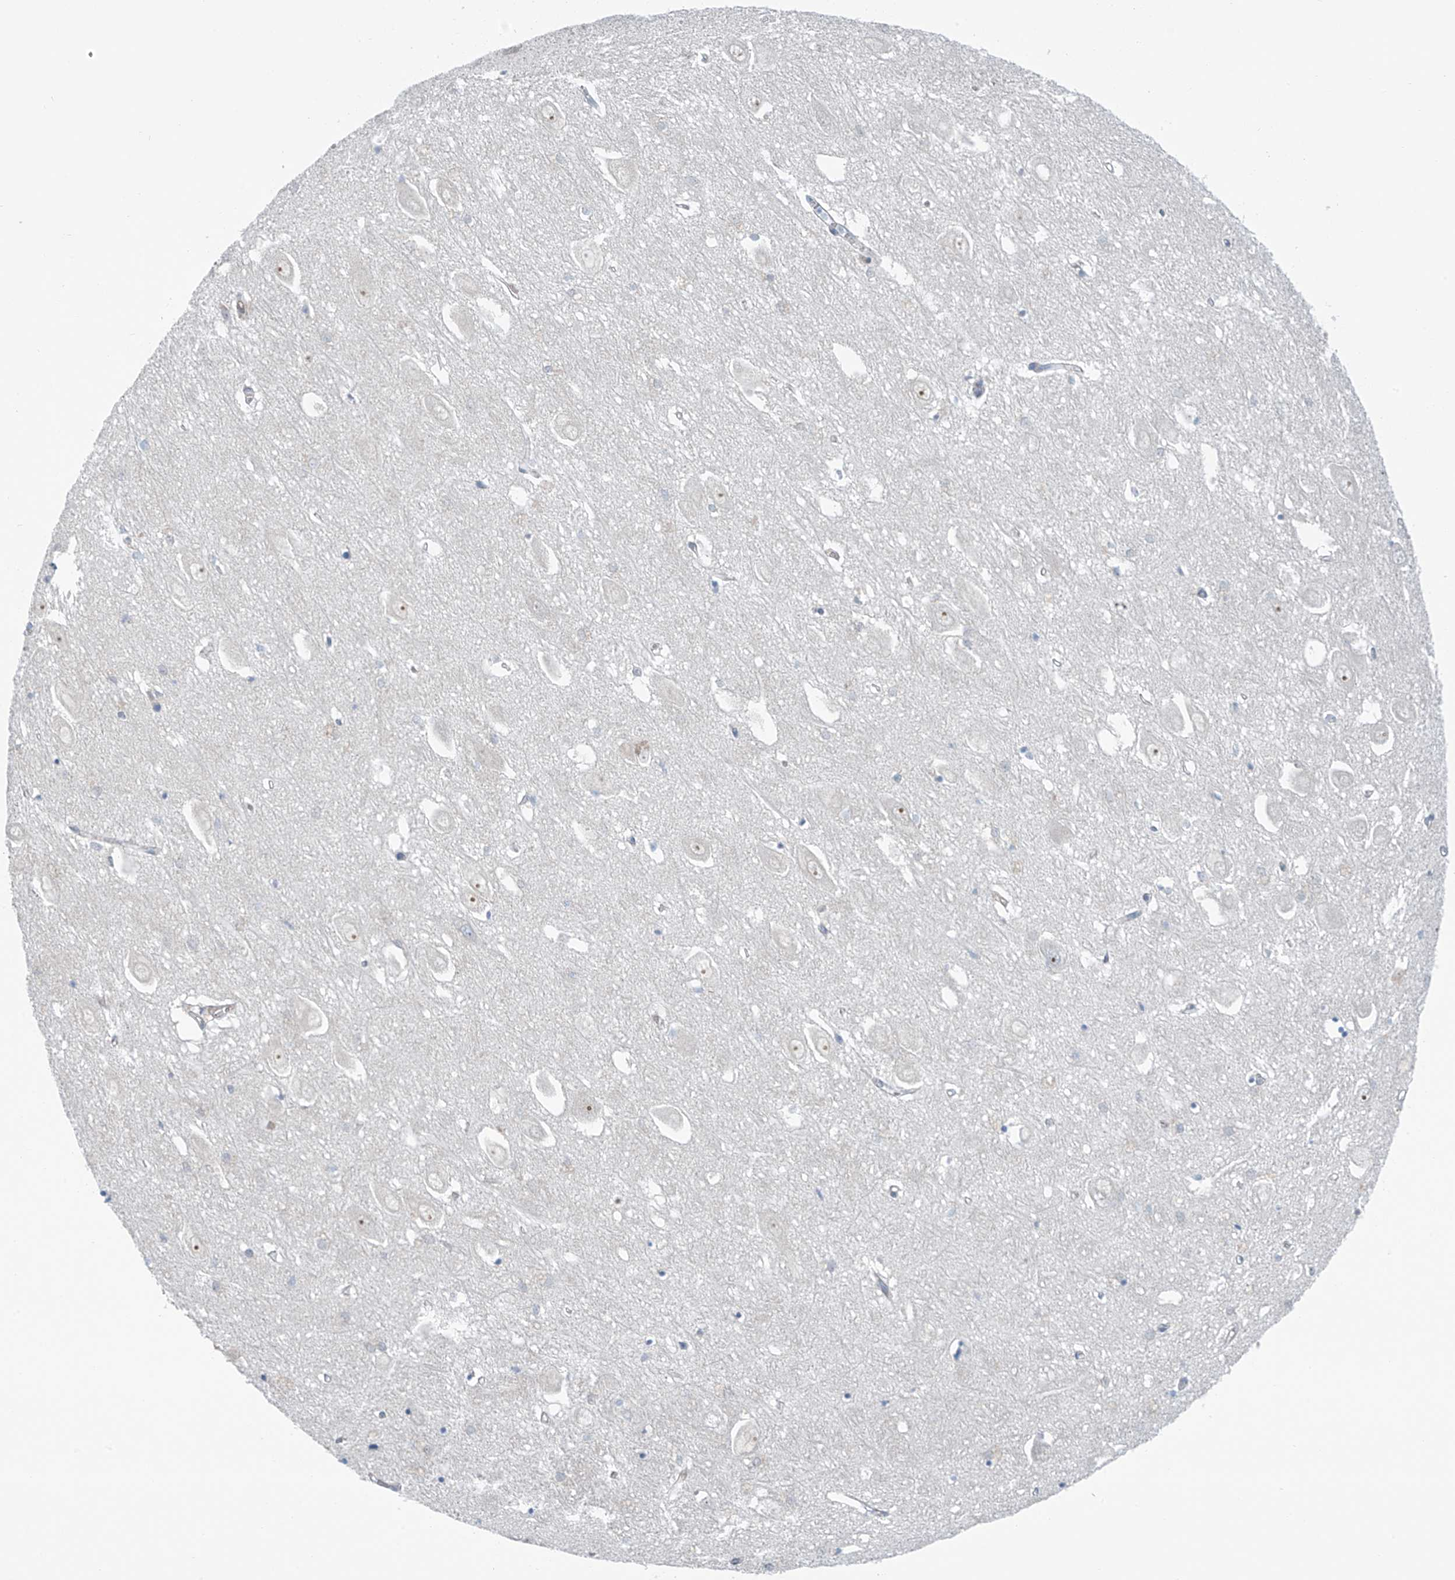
{"staining": {"intensity": "negative", "quantity": "none", "location": "none"}, "tissue": "hippocampus", "cell_type": "Glial cells", "image_type": "normal", "snomed": [{"axis": "morphology", "description": "Normal tissue, NOS"}, {"axis": "topography", "description": "Hippocampus"}], "caption": "Immunohistochemistry of benign hippocampus shows no expression in glial cells. The staining is performed using DAB brown chromogen with nuclei counter-stained in using hematoxylin.", "gene": "ZNF793", "patient": {"sex": "female", "age": 64}}